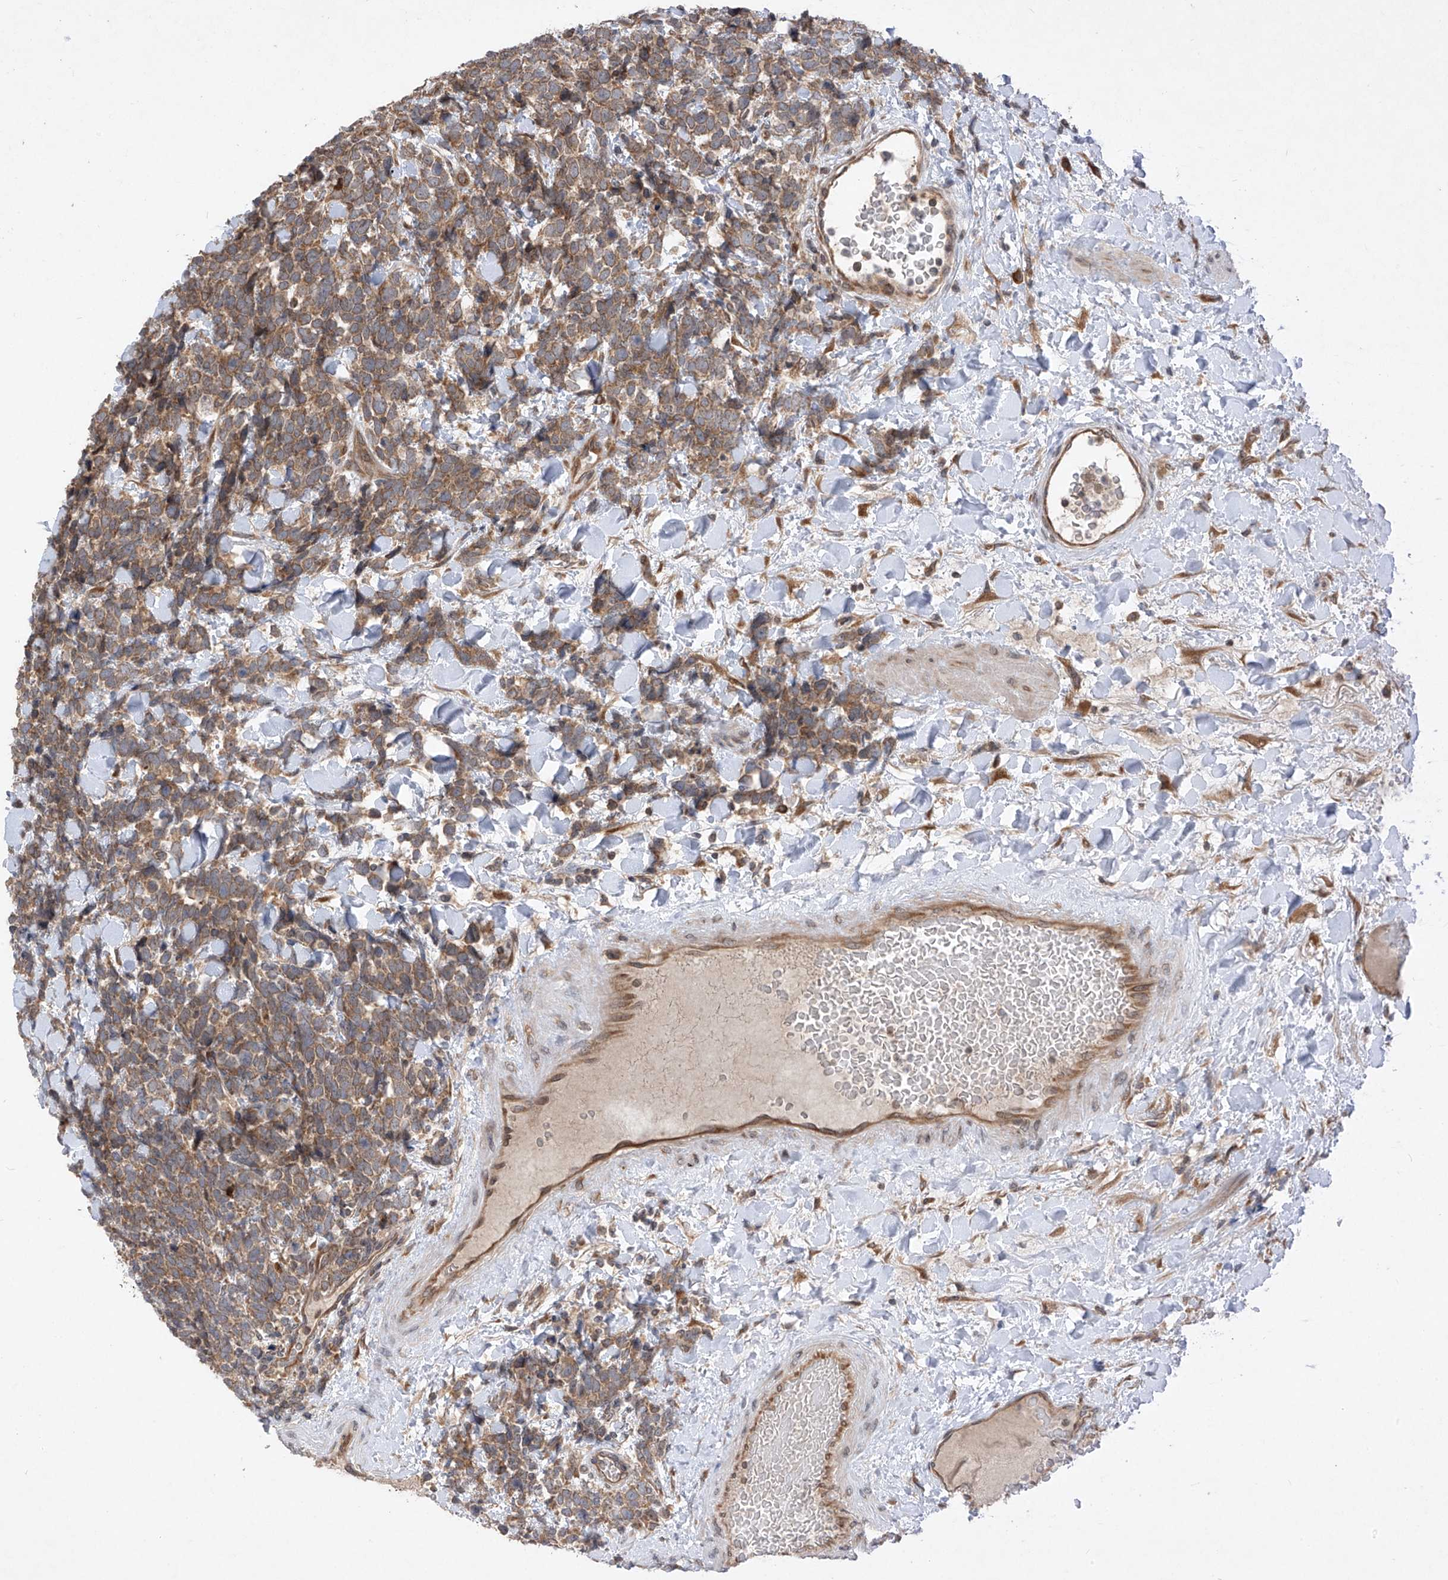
{"staining": {"intensity": "moderate", "quantity": ">75%", "location": "cytoplasmic/membranous"}, "tissue": "urothelial cancer", "cell_type": "Tumor cells", "image_type": "cancer", "snomed": [{"axis": "morphology", "description": "Urothelial carcinoma, High grade"}, {"axis": "topography", "description": "Urinary bladder"}], "caption": "Protein analysis of urothelial carcinoma (high-grade) tissue demonstrates moderate cytoplasmic/membranous expression in about >75% of tumor cells.", "gene": "RPL34", "patient": {"sex": "female", "age": 82}}